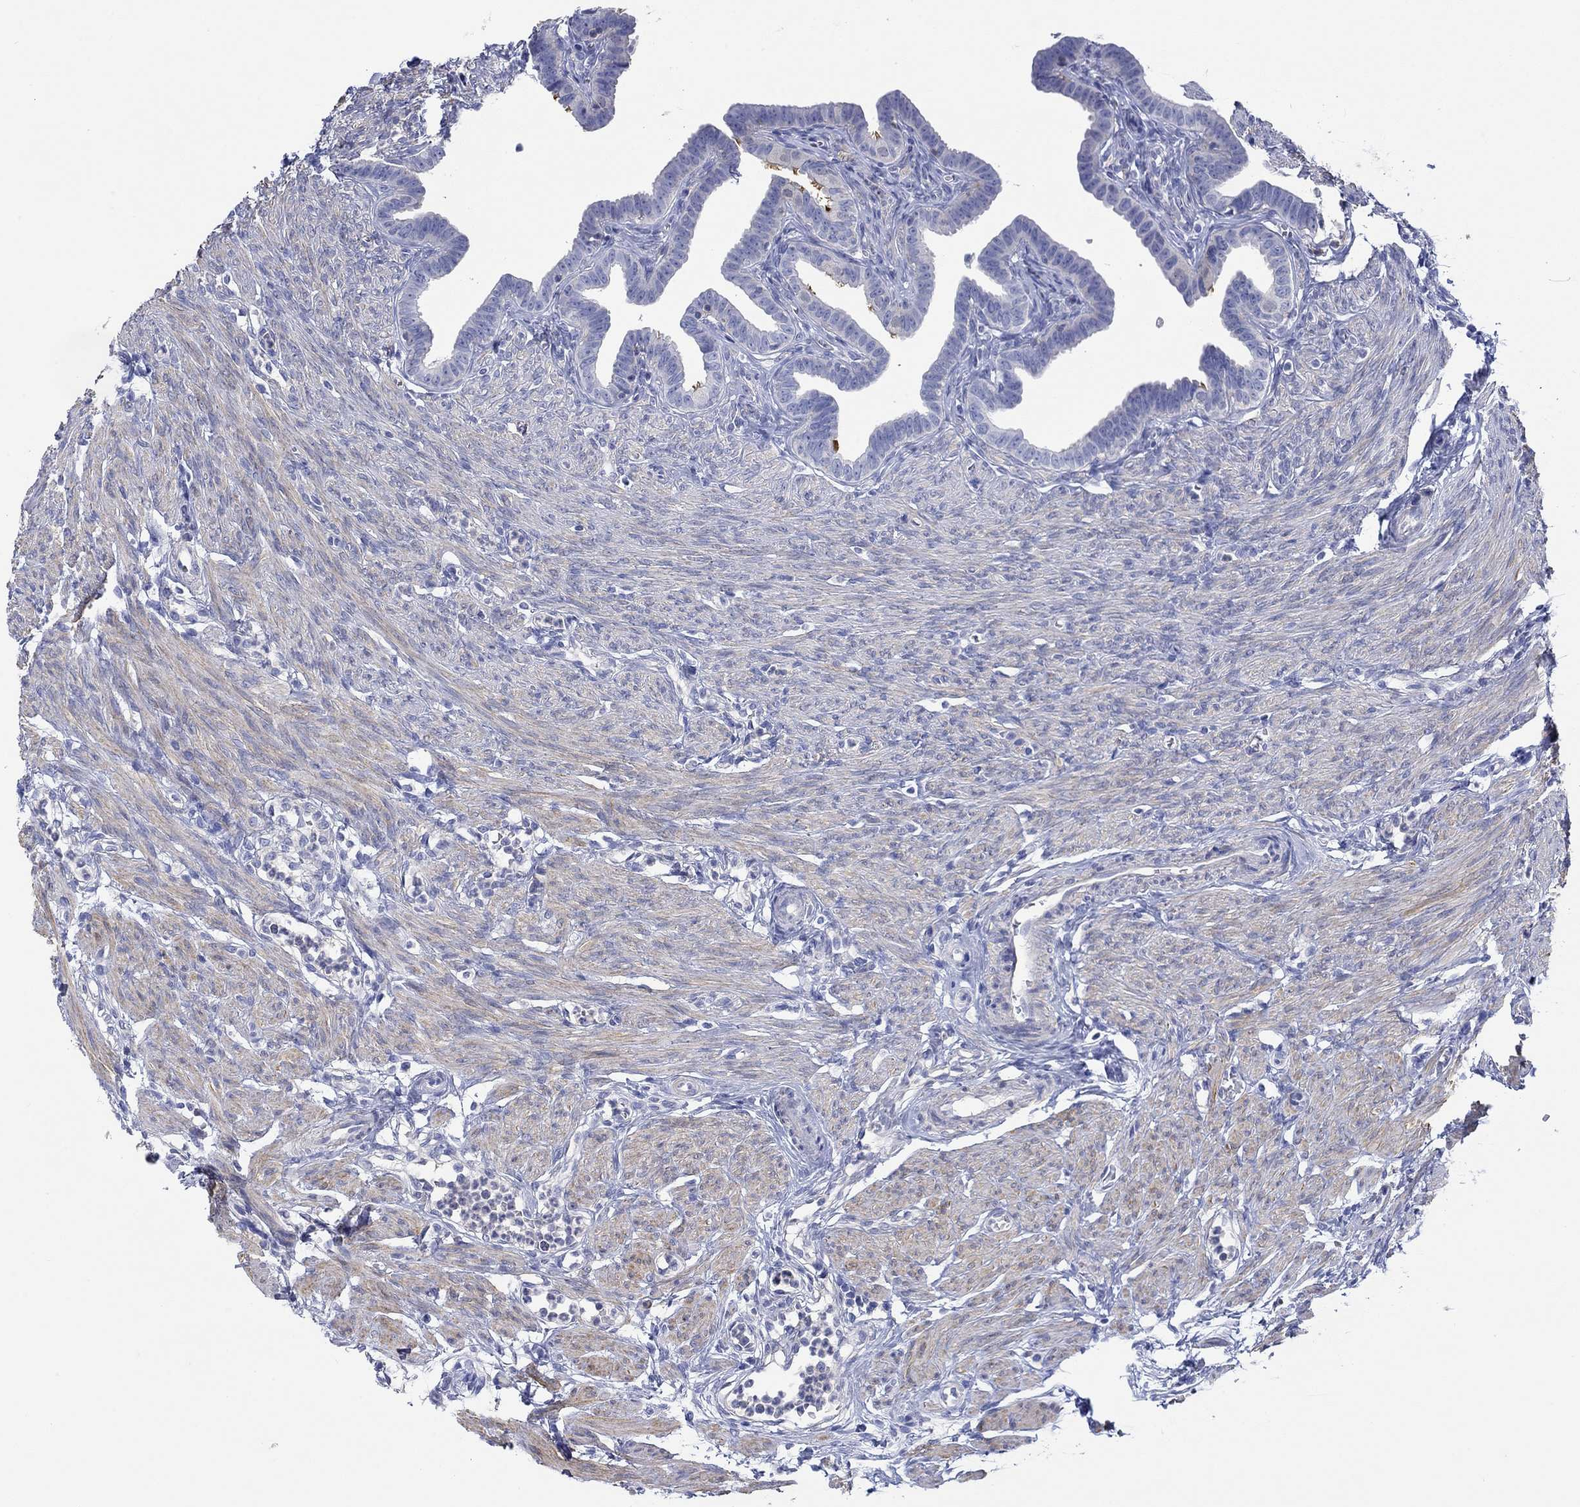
{"staining": {"intensity": "strong", "quantity": "25%-75%", "location": "cytoplasmic/membranous"}, "tissue": "fallopian tube", "cell_type": "Glandular cells", "image_type": "normal", "snomed": [{"axis": "morphology", "description": "Normal tissue, NOS"}, {"axis": "topography", "description": "Fallopian tube"}, {"axis": "topography", "description": "Ovary"}], "caption": "Immunohistochemical staining of benign fallopian tube reveals high levels of strong cytoplasmic/membranous expression in about 25%-75% of glandular cells. The staining was performed using DAB to visualize the protein expression in brown, while the nuclei were stained in blue with hematoxylin (Magnification: 20x).", "gene": "PPIL6", "patient": {"sex": "female", "age": 33}}